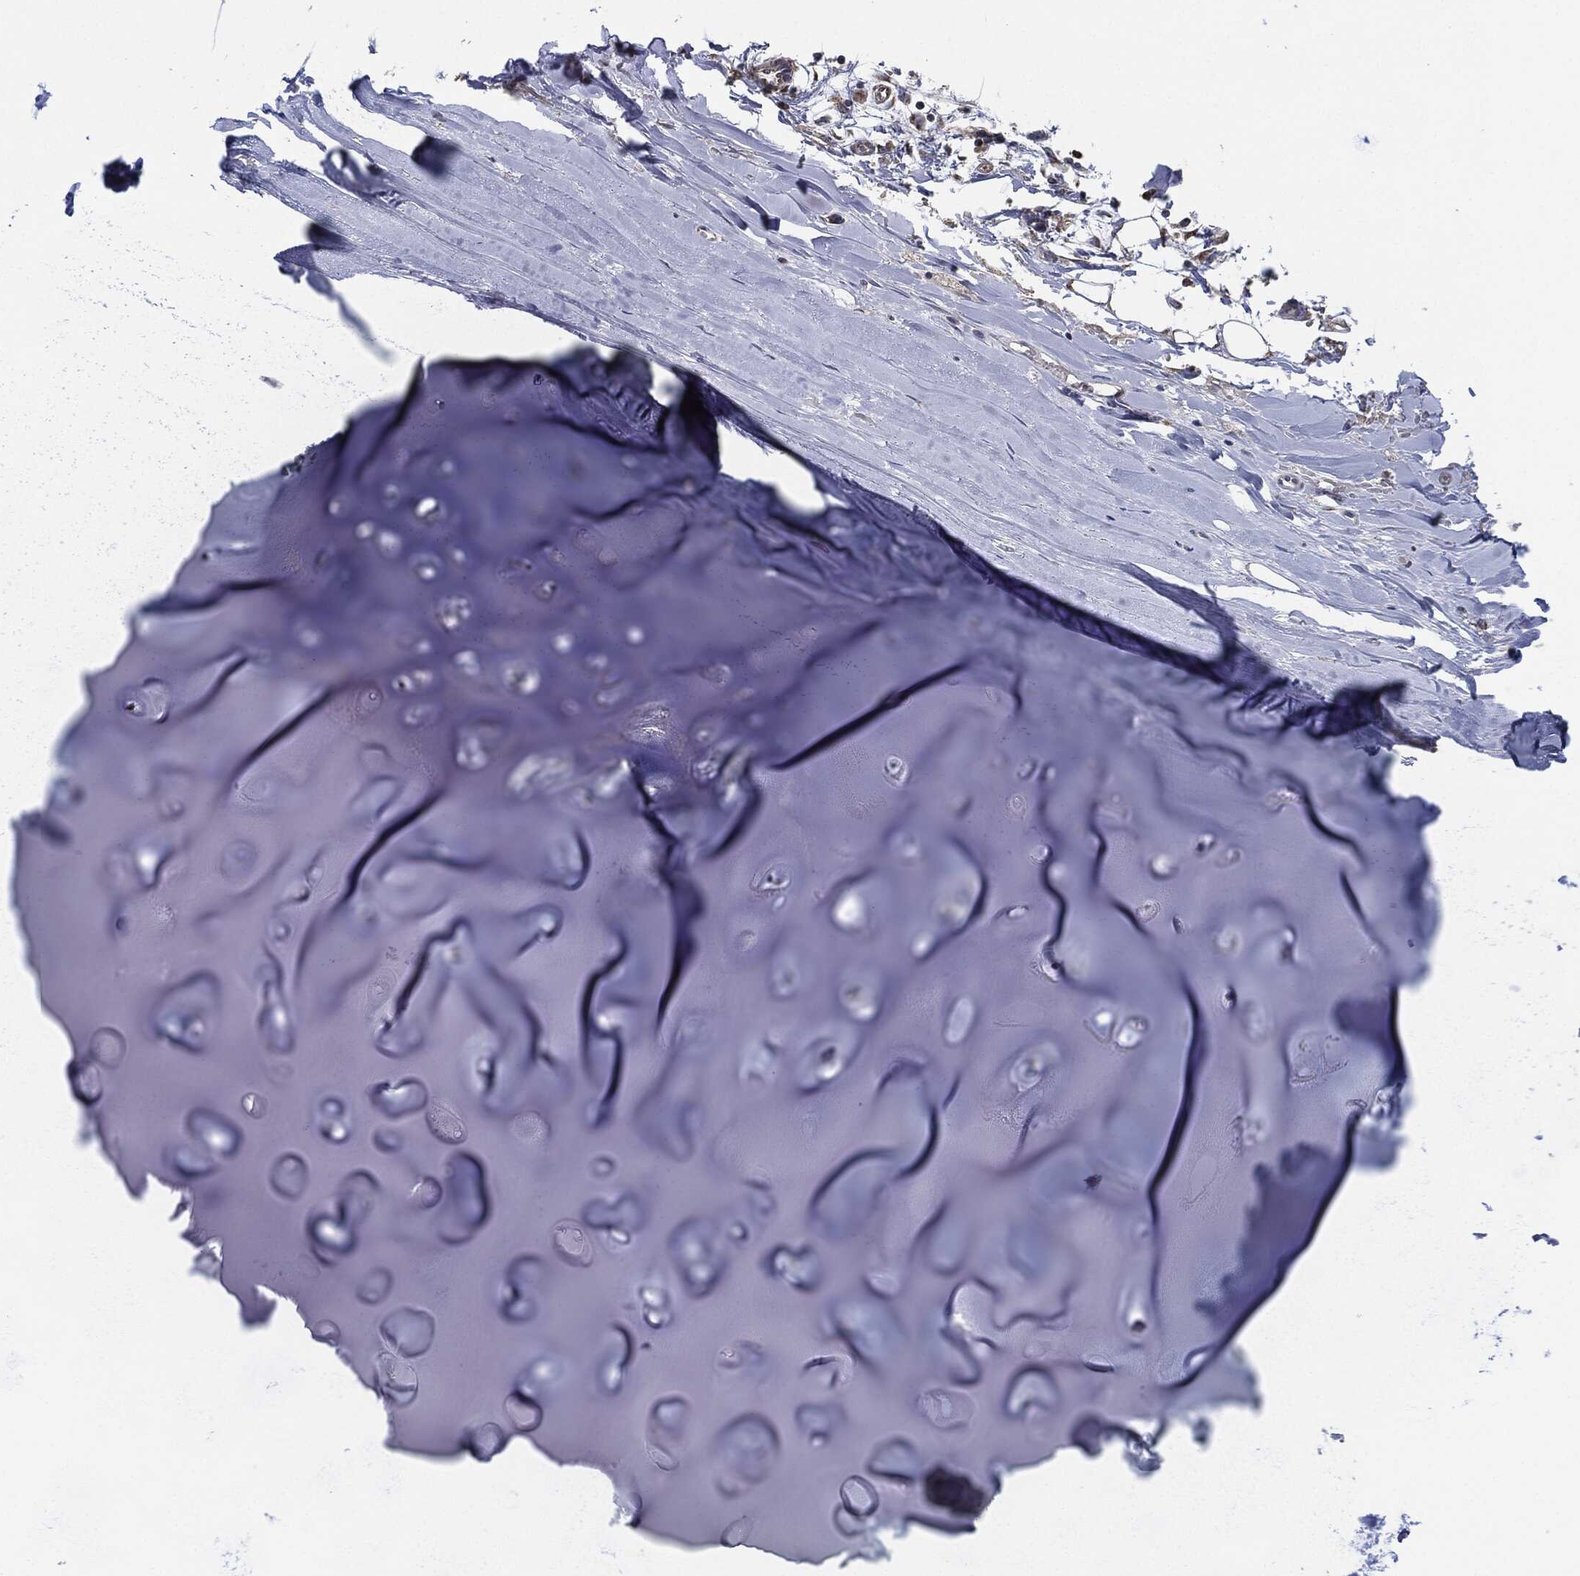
{"staining": {"intensity": "negative", "quantity": "none", "location": "none"}, "tissue": "adipose tissue", "cell_type": "Adipocytes", "image_type": "normal", "snomed": [{"axis": "morphology", "description": "Normal tissue, NOS"}, {"axis": "topography", "description": "Cartilage tissue"}], "caption": "Immunohistochemistry (IHC) of normal adipose tissue shows no positivity in adipocytes. (Immunohistochemistry, brightfield microscopy, high magnification).", "gene": "NDUFV2", "patient": {"sex": "male", "age": 81}}